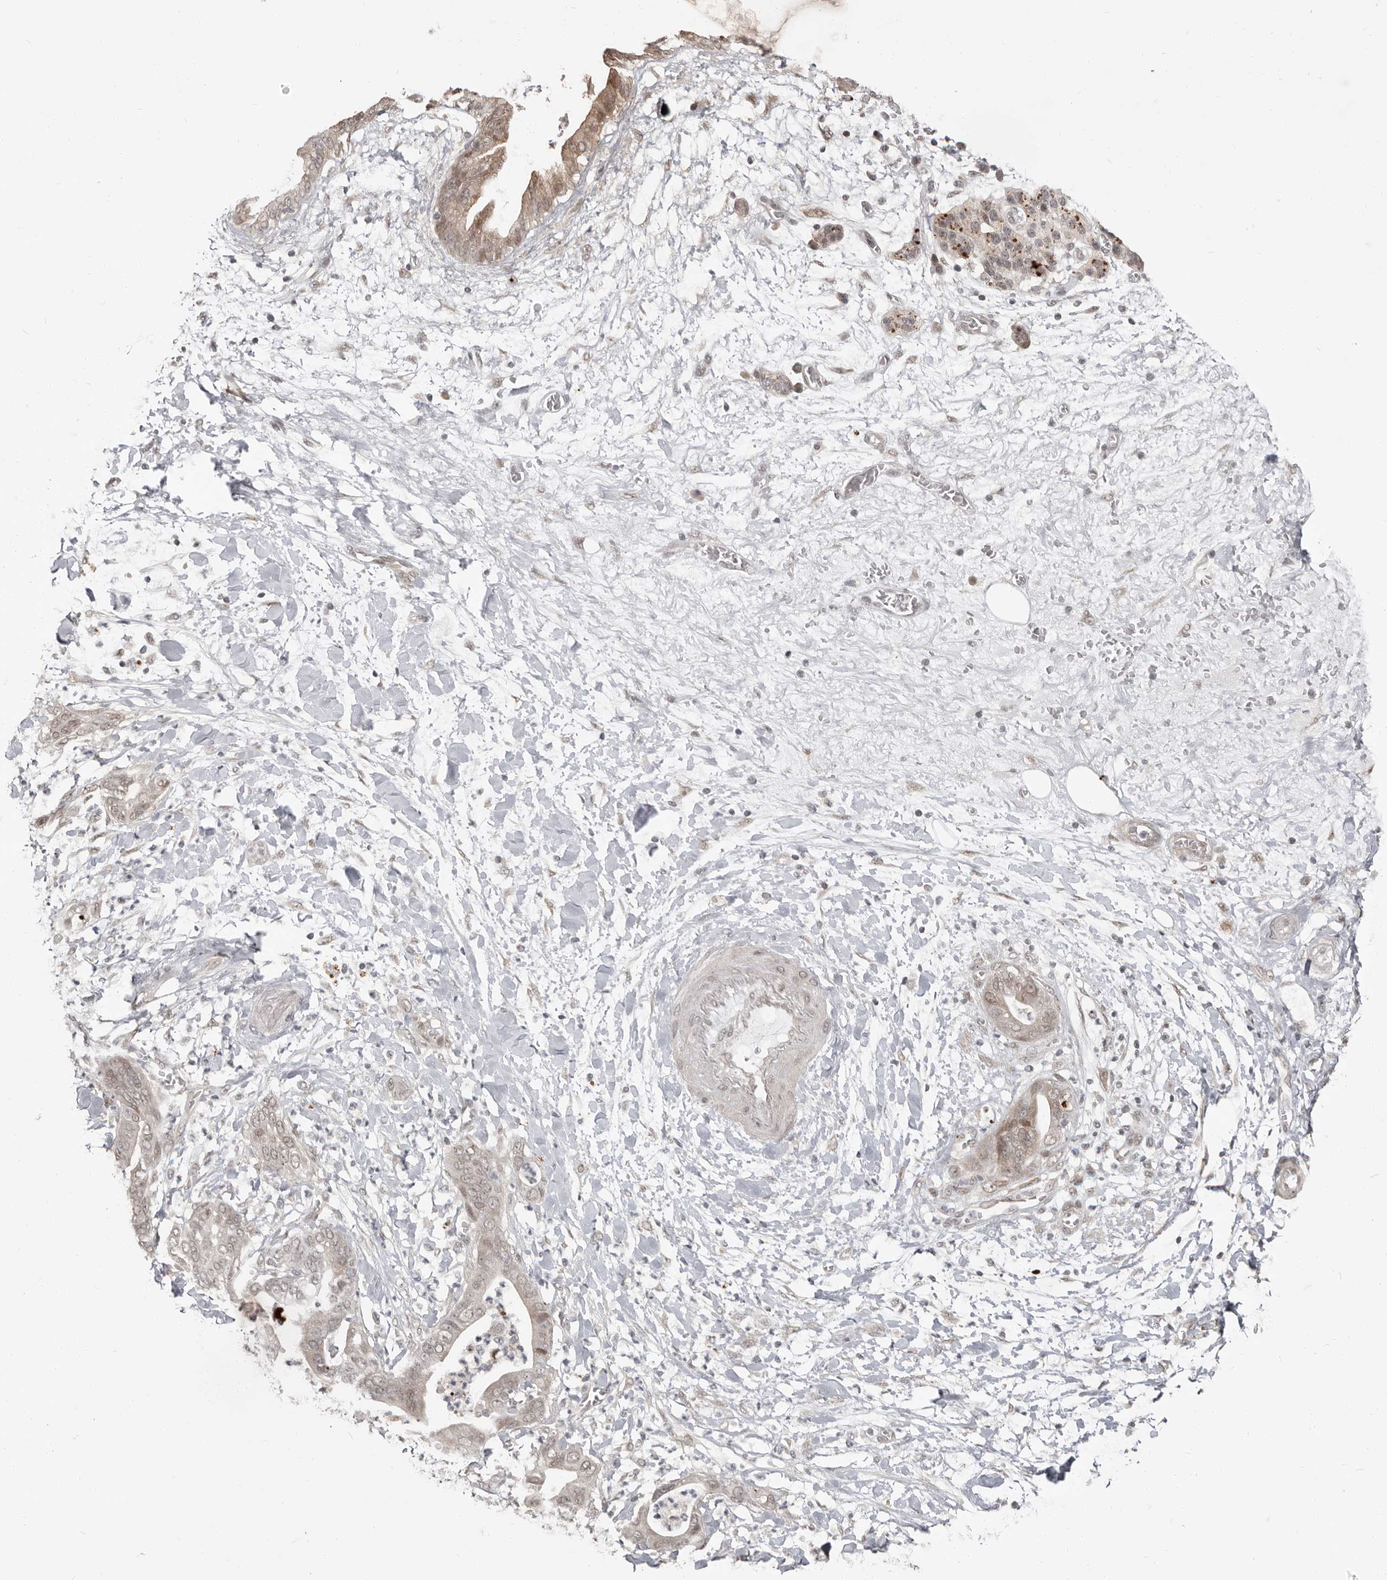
{"staining": {"intensity": "moderate", "quantity": "<25%", "location": "cytoplasmic/membranous,nuclear"}, "tissue": "pancreatic cancer", "cell_type": "Tumor cells", "image_type": "cancer", "snomed": [{"axis": "morphology", "description": "Adenocarcinoma, NOS"}, {"axis": "topography", "description": "Pancreas"}], "caption": "Approximately <25% of tumor cells in pancreatic cancer (adenocarcinoma) show moderate cytoplasmic/membranous and nuclear protein staining as visualized by brown immunohistochemical staining.", "gene": "APOL6", "patient": {"sex": "female", "age": 78}}